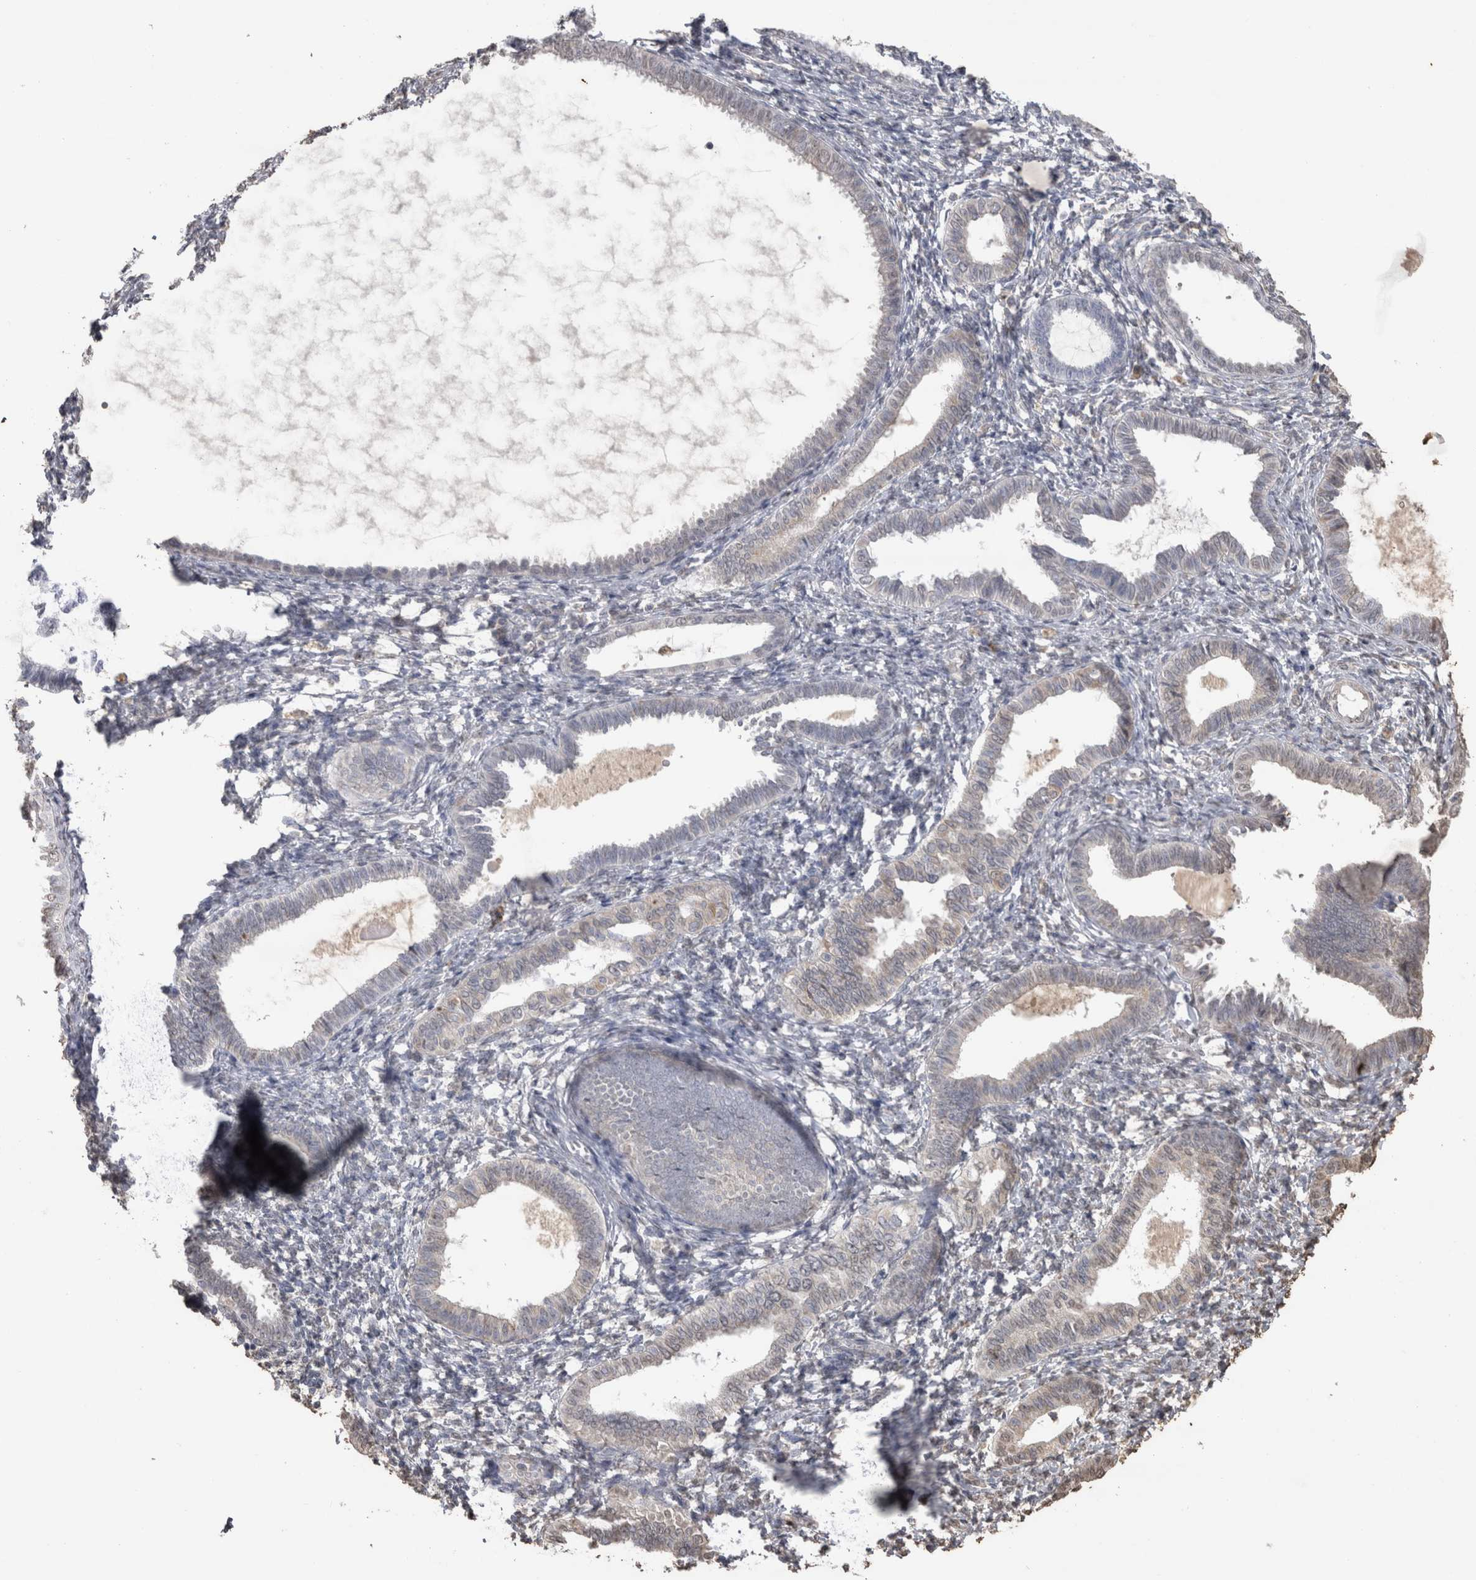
{"staining": {"intensity": "negative", "quantity": "none", "location": "none"}, "tissue": "endometrium", "cell_type": "Cells in endometrial stroma", "image_type": "normal", "snomed": [{"axis": "morphology", "description": "Normal tissue, NOS"}, {"axis": "topography", "description": "Endometrium"}], "caption": "High power microscopy photomicrograph of an immunohistochemistry micrograph of normal endometrium, revealing no significant staining in cells in endometrial stroma.", "gene": "CRELD2", "patient": {"sex": "female", "age": 77}}